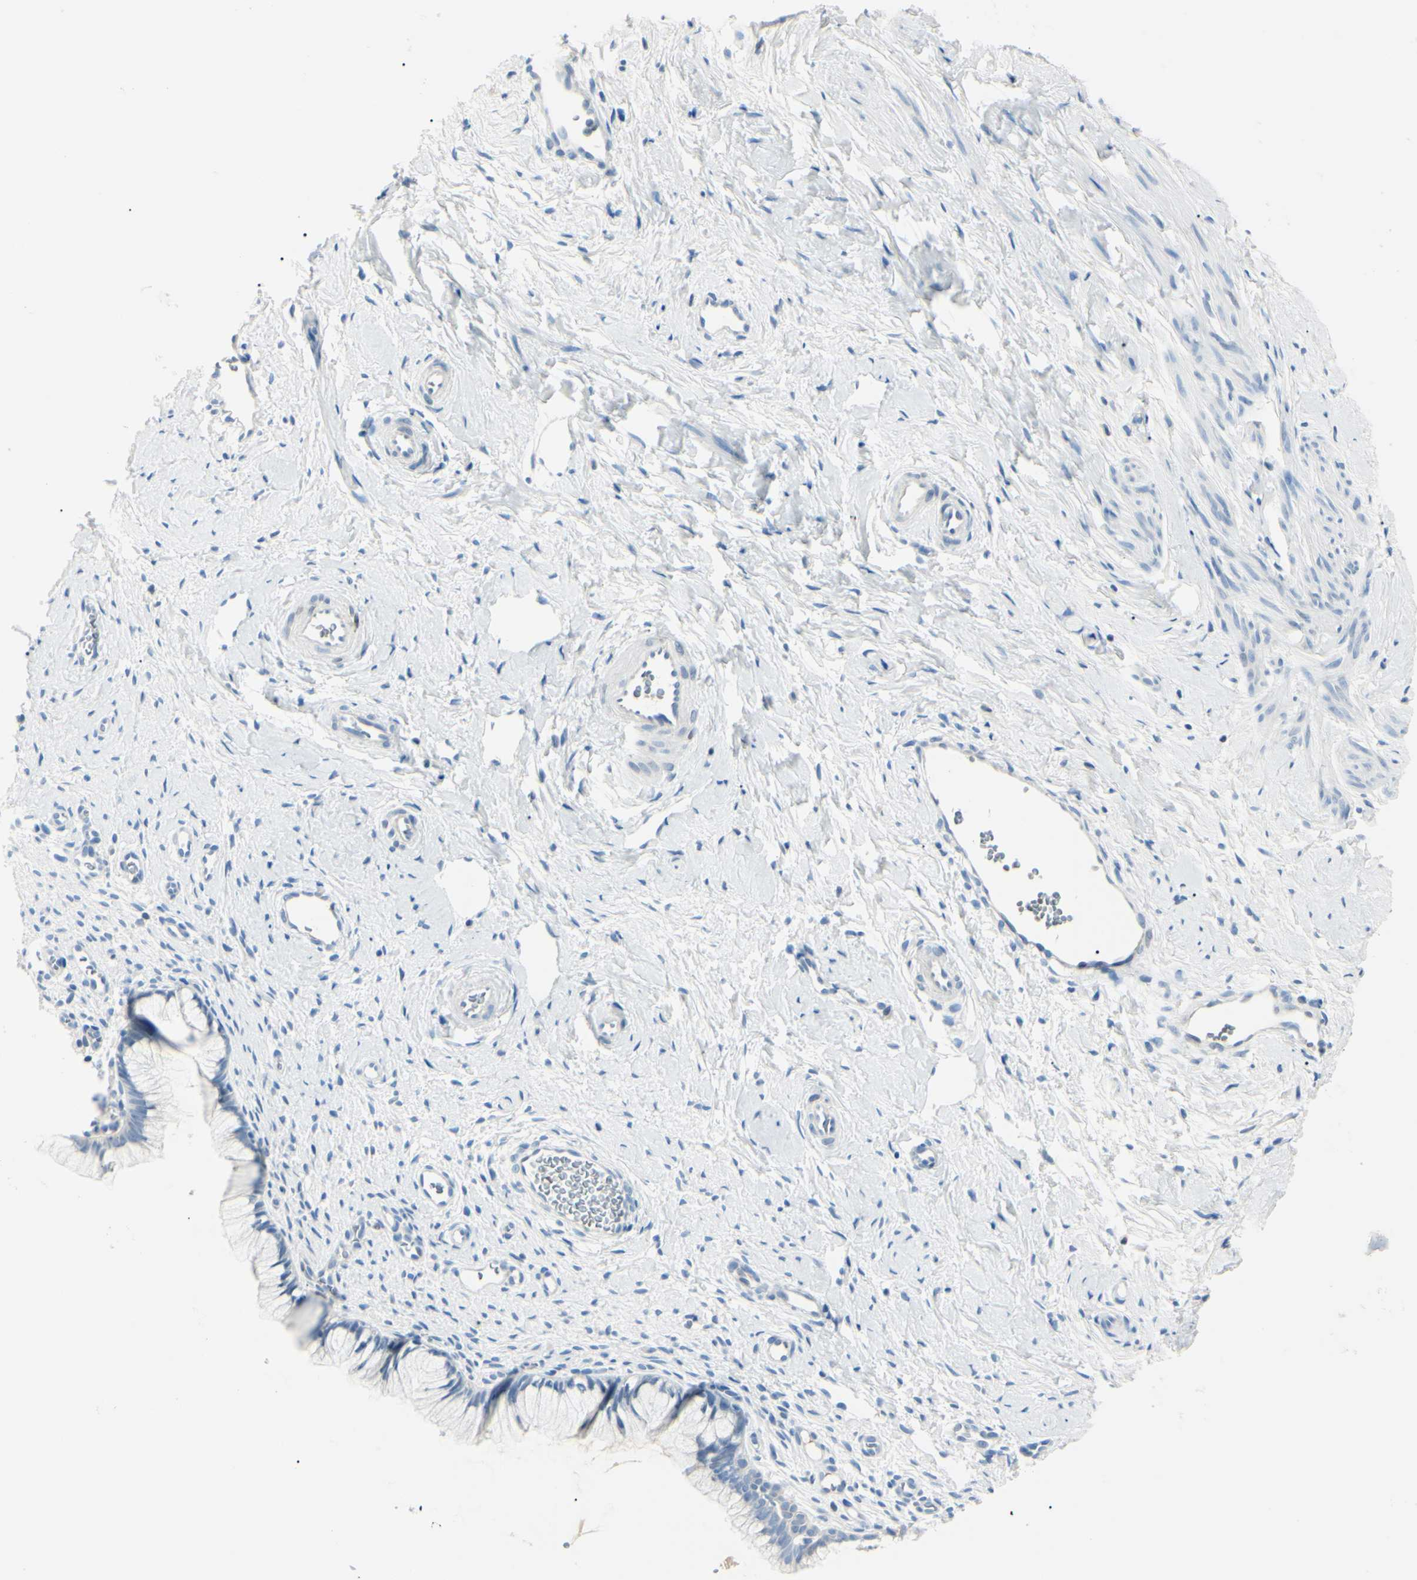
{"staining": {"intensity": "negative", "quantity": "none", "location": "none"}, "tissue": "cervix", "cell_type": "Glandular cells", "image_type": "normal", "snomed": [{"axis": "morphology", "description": "Normal tissue, NOS"}, {"axis": "topography", "description": "Cervix"}], "caption": "DAB immunohistochemical staining of unremarkable human cervix exhibits no significant staining in glandular cells.", "gene": "CA2", "patient": {"sex": "female", "age": 65}}